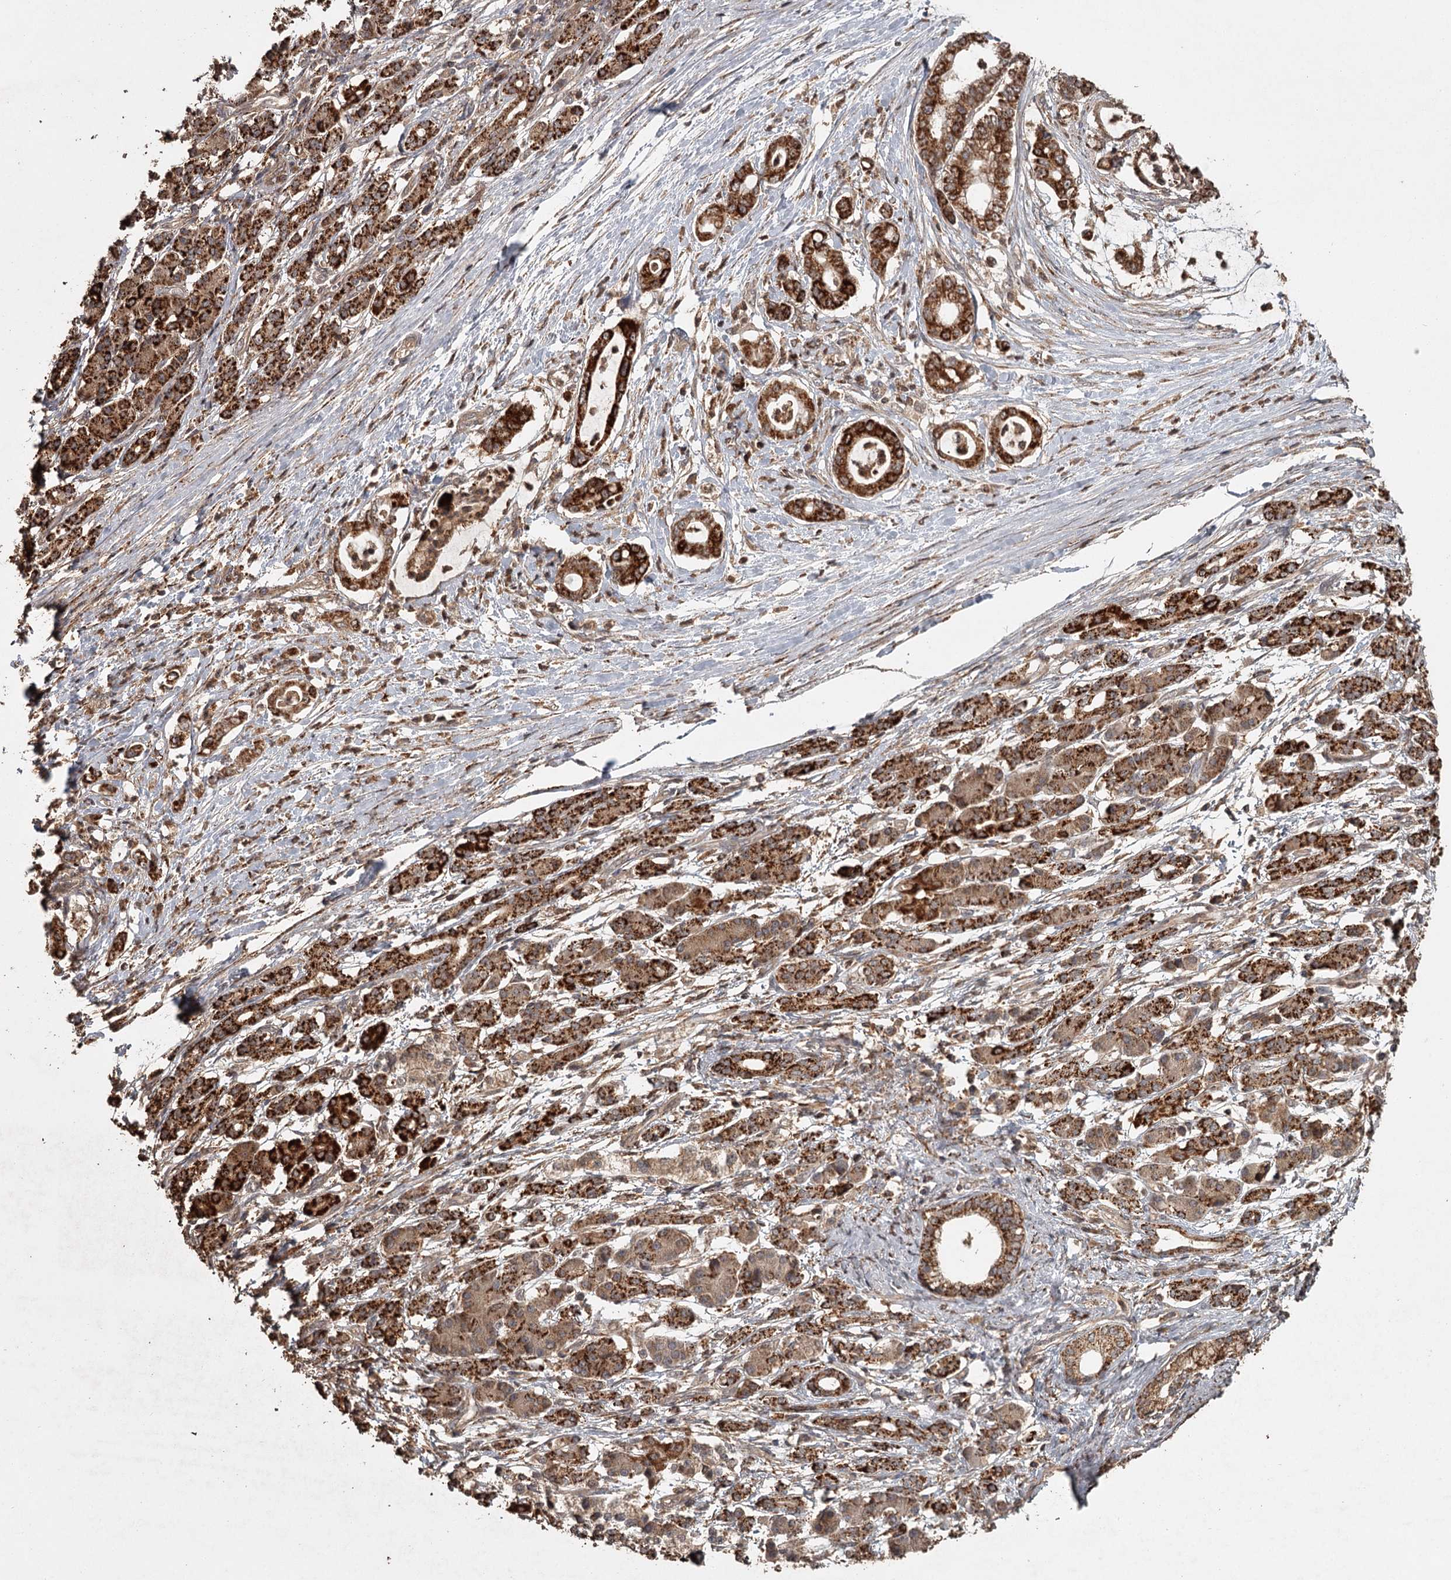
{"staining": {"intensity": "strong", "quantity": ">75%", "location": "cytoplasmic/membranous"}, "tissue": "pancreatic cancer", "cell_type": "Tumor cells", "image_type": "cancer", "snomed": [{"axis": "morphology", "description": "Adenocarcinoma, NOS"}, {"axis": "topography", "description": "Pancreas"}], "caption": "Strong cytoplasmic/membranous protein staining is identified in approximately >75% of tumor cells in pancreatic adenocarcinoma.", "gene": "FAXC", "patient": {"sex": "female", "age": 55}}